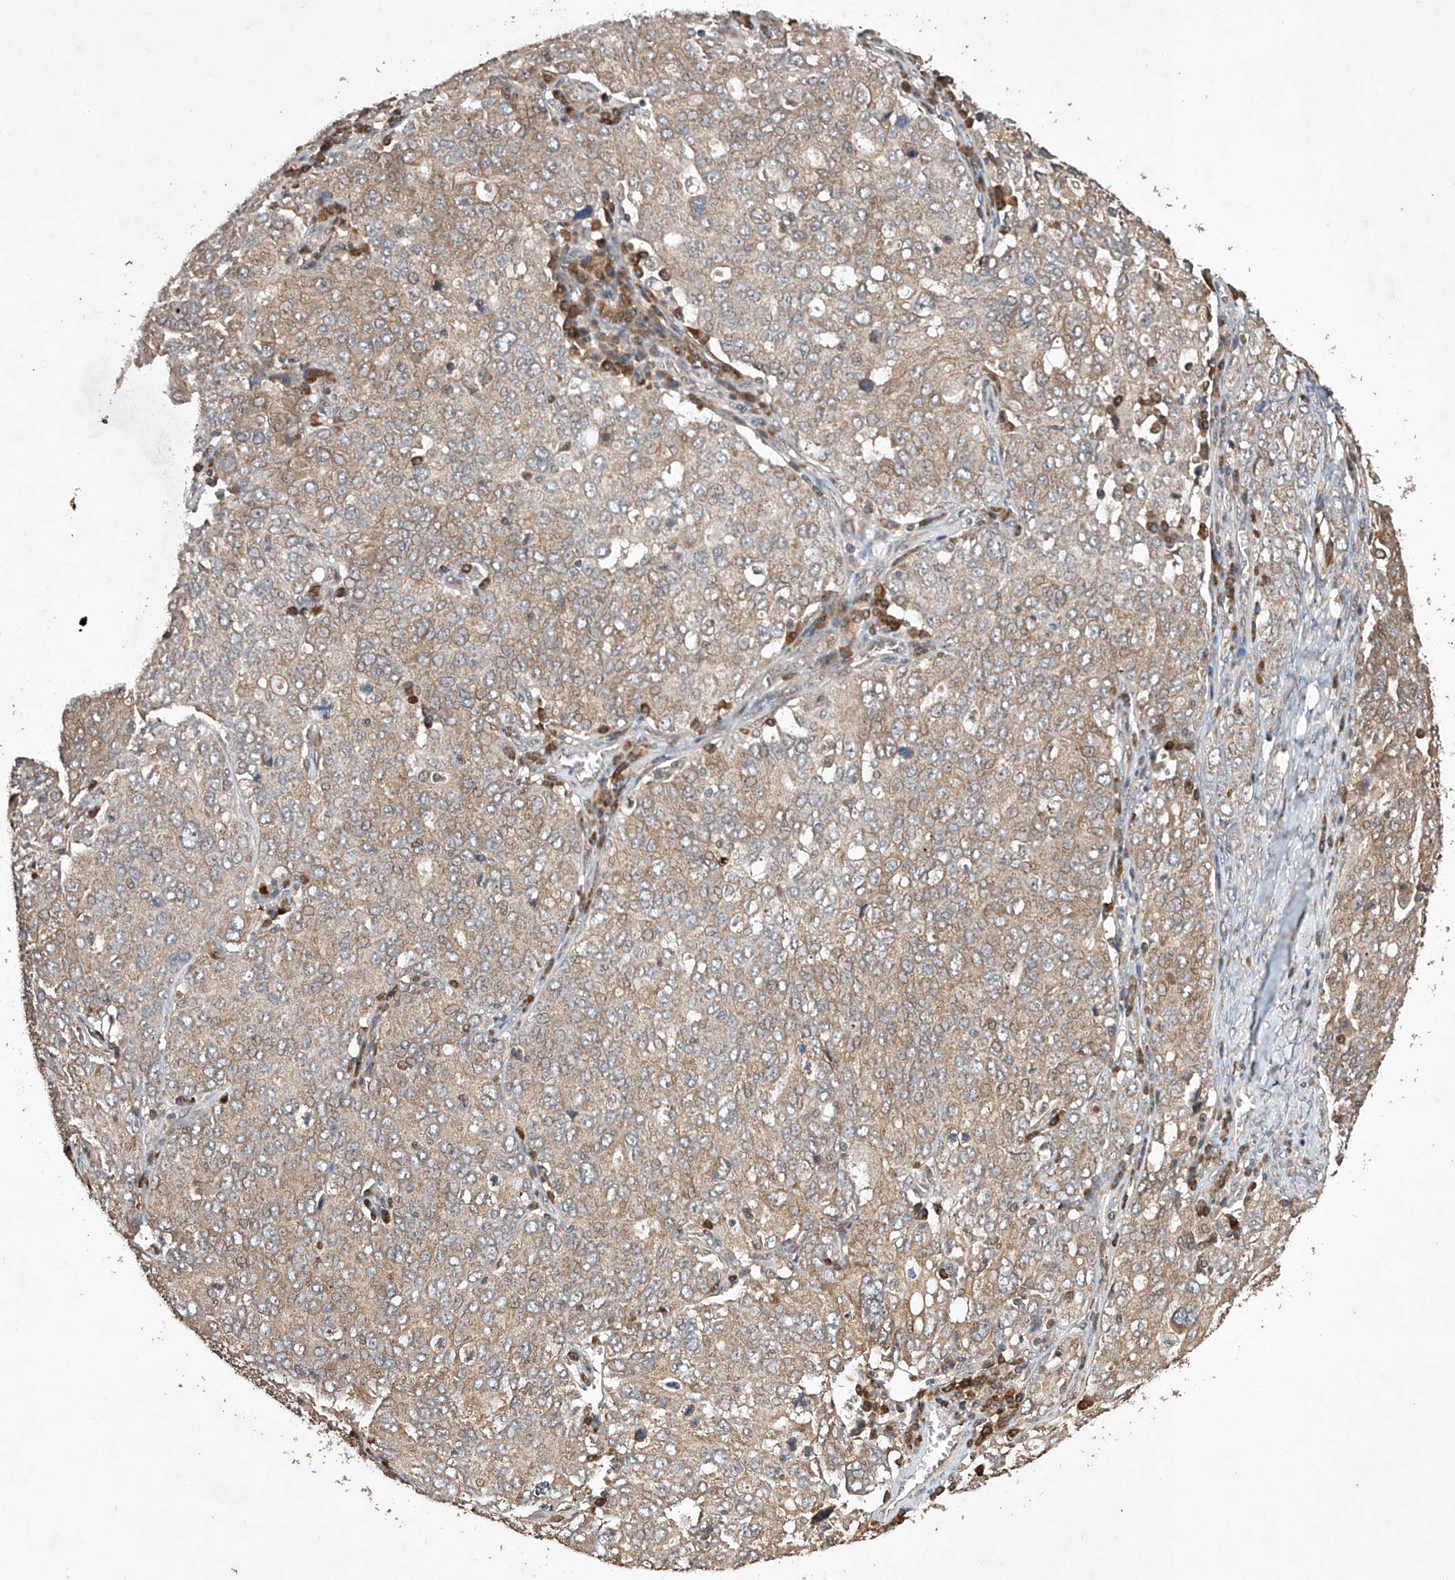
{"staining": {"intensity": "moderate", "quantity": ">75%", "location": "cytoplasmic/membranous"}, "tissue": "ovarian cancer", "cell_type": "Tumor cells", "image_type": "cancer", "snomed": [{"axis": "morphology", "description": "Carcinoma, endometroid"}, {"axis": "topography", "description": "Ovary"}], "caption": "Ovarian cancer (endometroid carcinoma) stained with a protein marker exhibits moderate staining in tumor cells.", "gene": "LURAP1", "patient": {"sex": "female", "age": 62}}